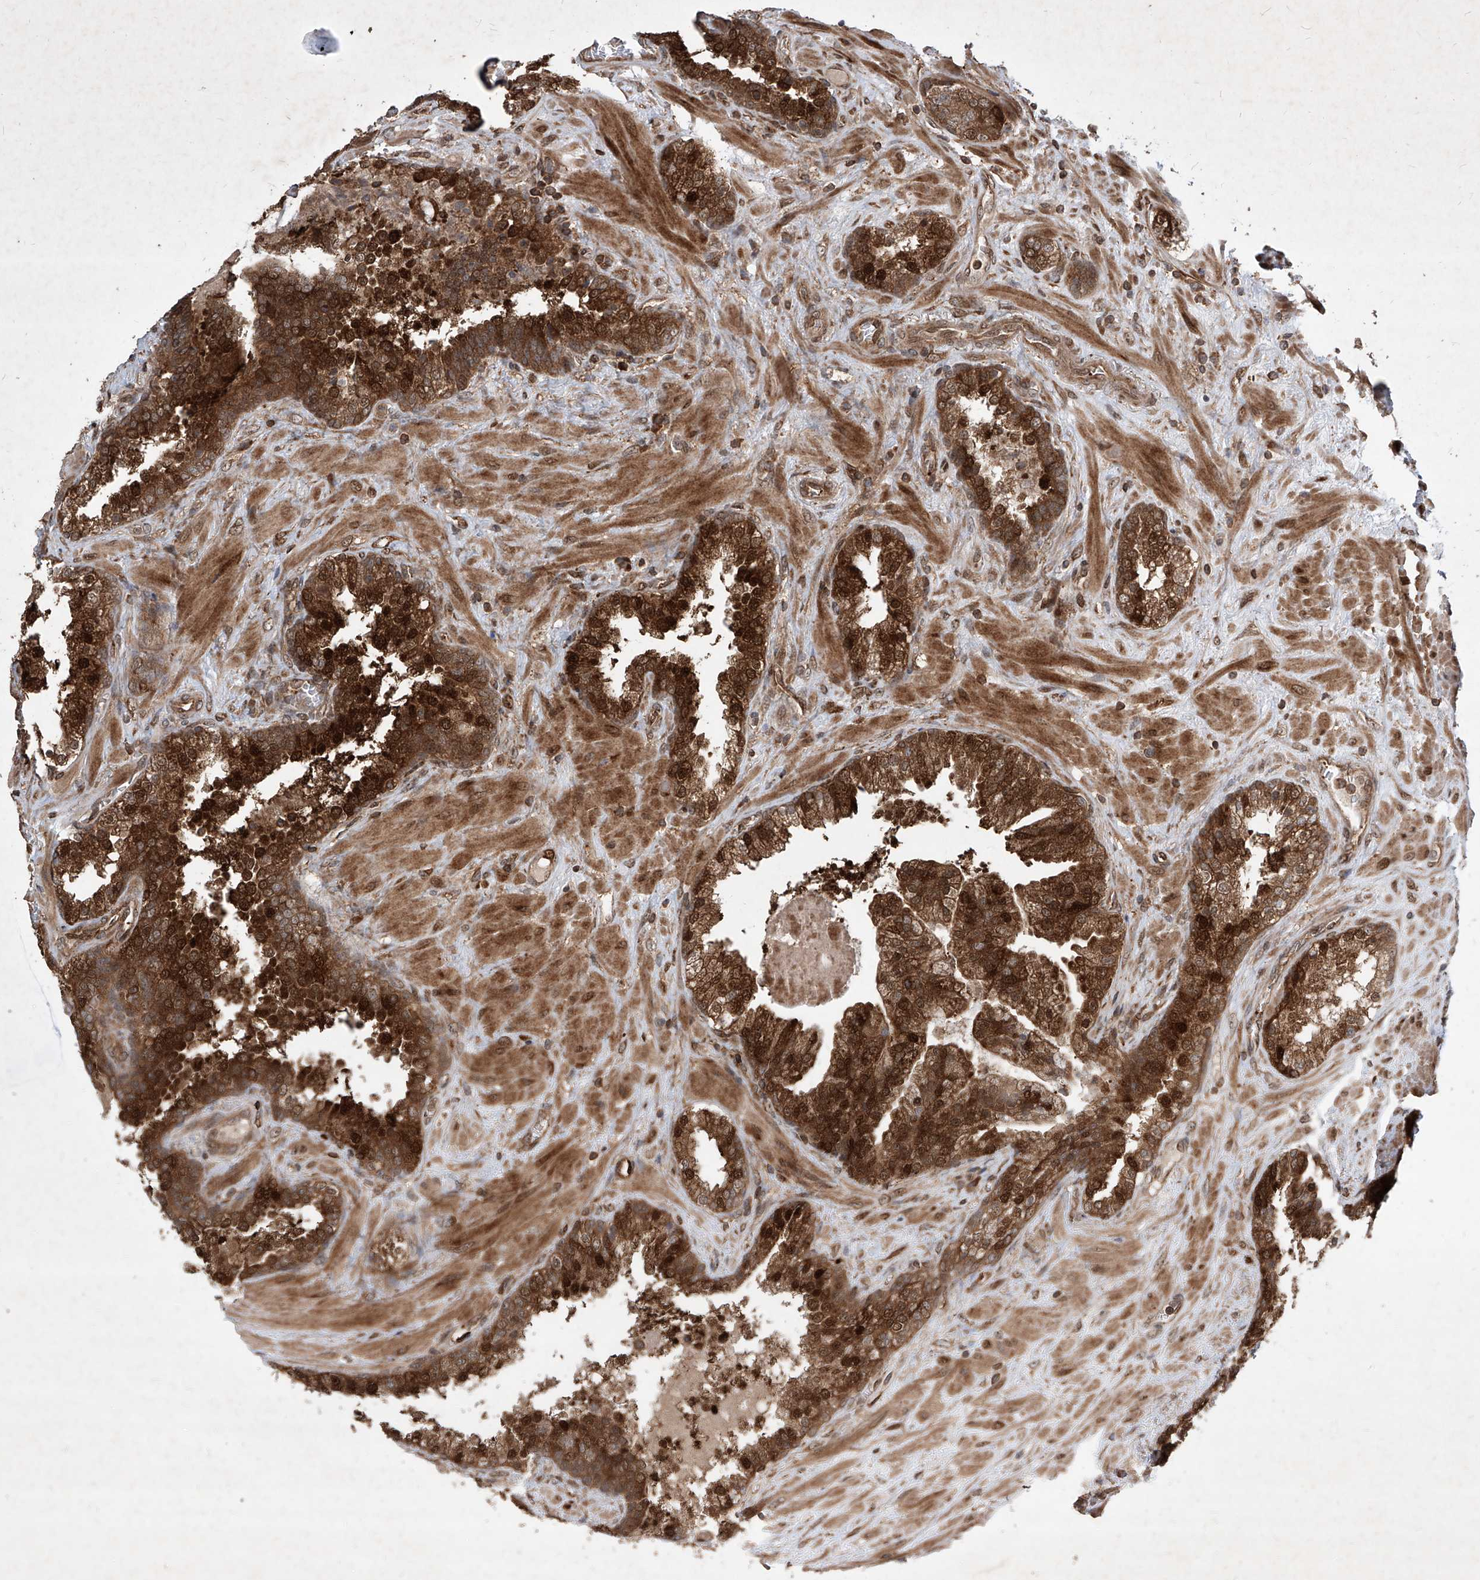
{"staining": {"intensity": "strong", "quantity": ">75%", "location": "cytoplasmic/membranous,nuclear"}, "tissue": "prostate cancer", "cell_type": "Tumor cells", "image_type": "cancer", "snomed": [{"axis": "morphology", "description": "Adenocarcinoma, Low grade"}, {"axis": "topography", "description": "Prostate"}], "caption": "Protein expression analysis of adenocarcinoma (low-grade) (prostate) exhibits strong cytoplasmic/membranous and nuclear positivity in about >75% of tumor cells. The staining was performed using DAB (3,3'-diaminobenzidine) to visualize the protein expression in brown, while the nuclei were stained in blue with hematoxylin (Magnification: 20x).", "gene": "MAGED2", "patient": {"sex": "male", "age": 67}}